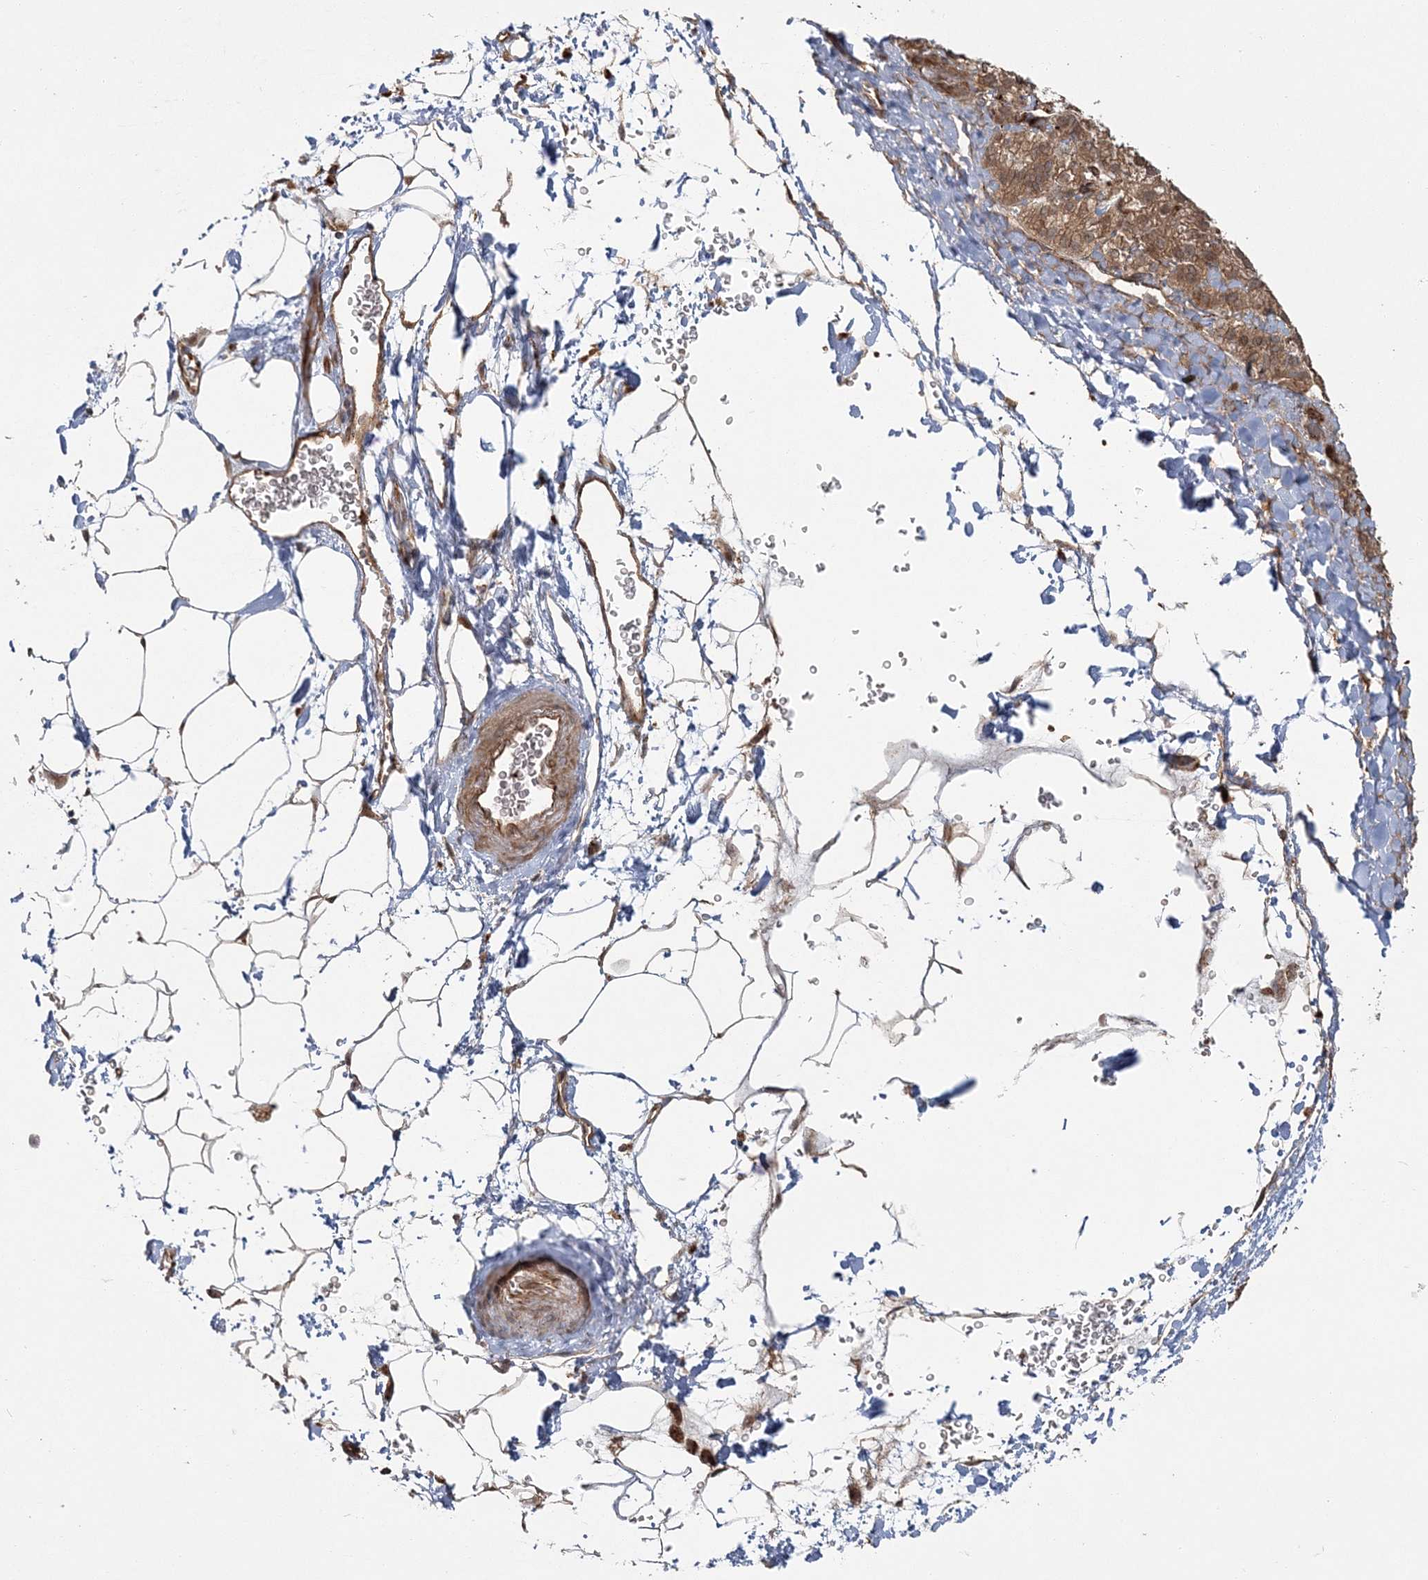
{"staining": {"intensity": "moderate", "quantity": "25%-75%", "location": "cytoplasmic/membranous"}, "tissue": "adrenal gland", "cell_type": "Glandular cells", "image_type": "normal", "snomed": [{"axis": "morphology", "description": "Normal tissue, NOS"}, {"axis": "topography", "description": "Adrenal gland"}], "caption": "Protein expression analysis of benign adrenal gland demonstrates moderate cytoplasmic/membranous positivity in about 25%-75% of glandular cells.", "gene": "RGCC", "patient": {"sex": "female", "age": 57}}